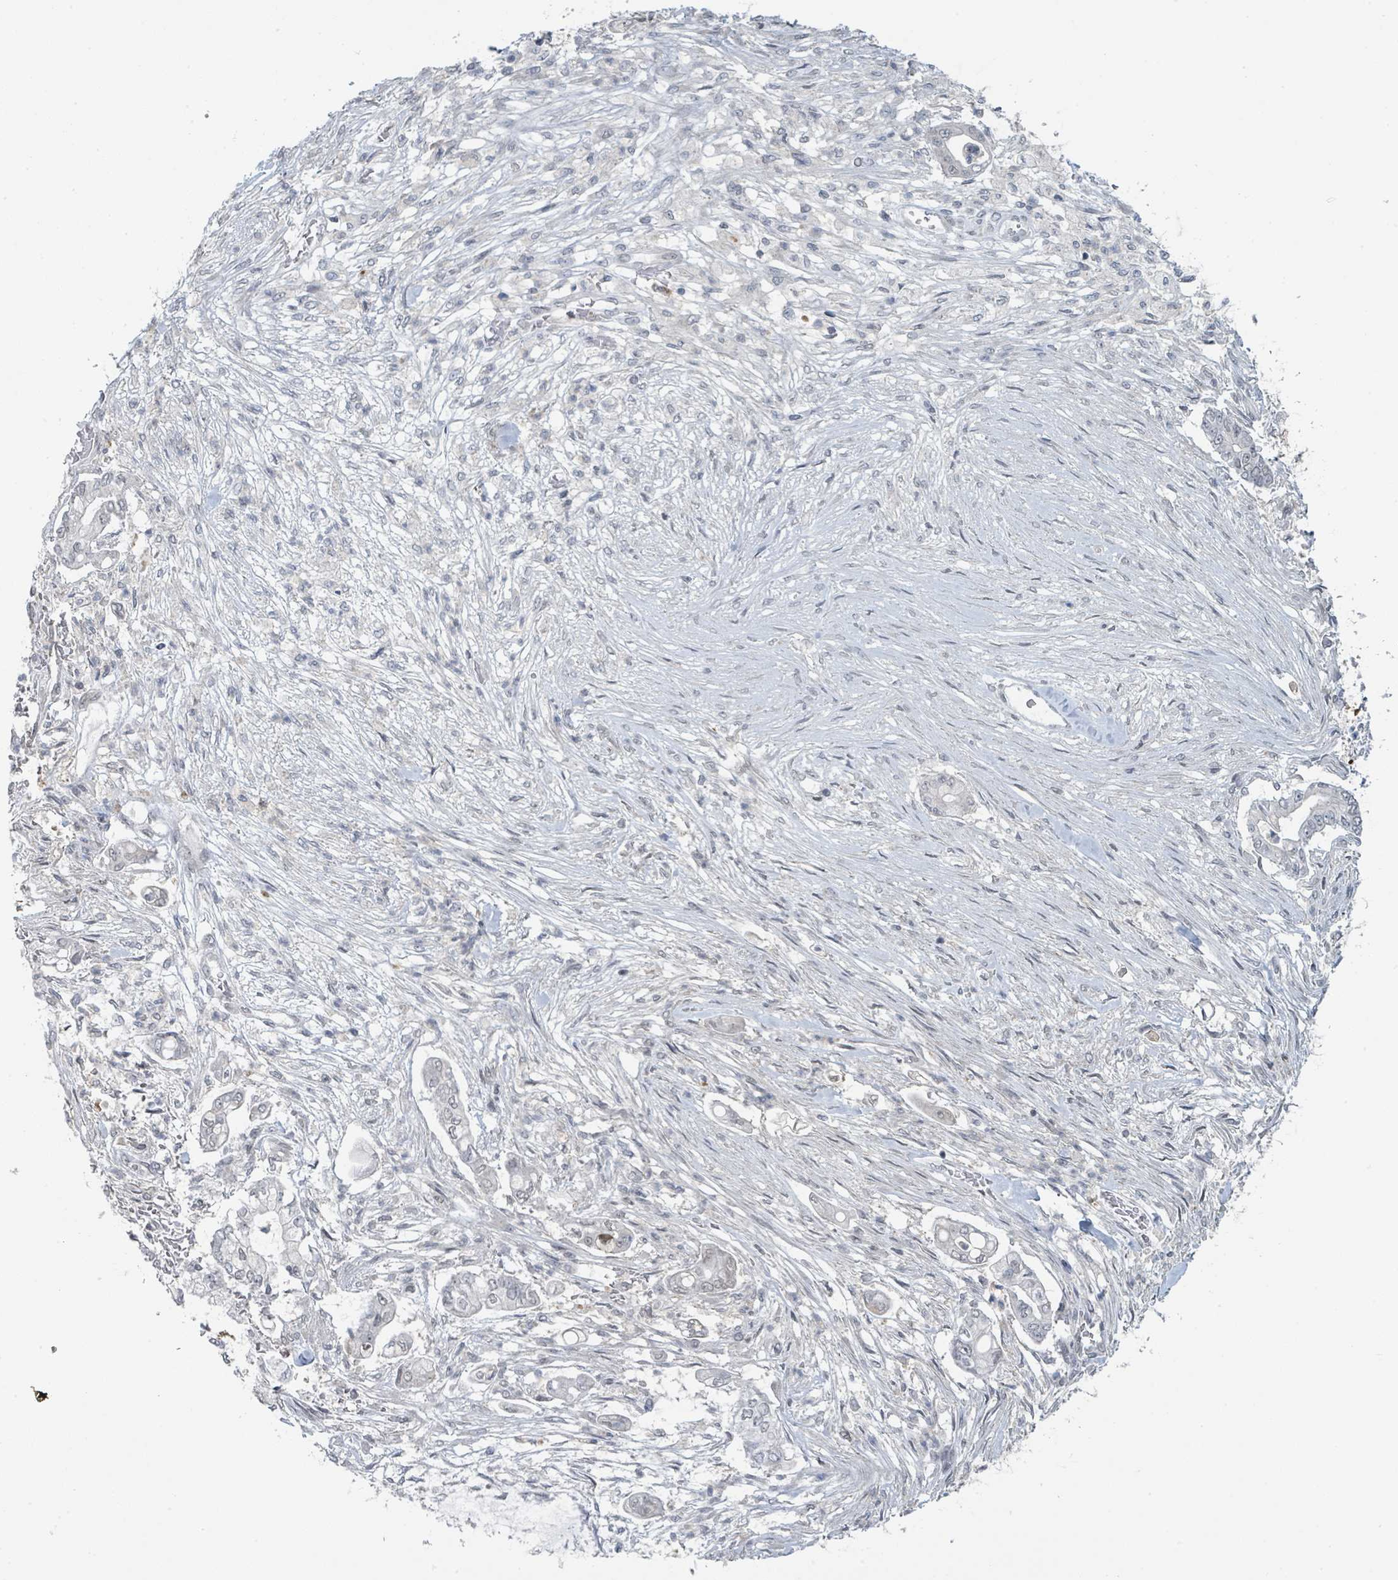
{"staining": {"intensity": "weak", "quantity": "<25%", "location": "cytoplasmic/membranous"}, "tissue": "pancreatic cancer", "cell_type": "Tumor cells", "image_type": "cancer", "snomed": [{"axis": "morphology", "description": "Adenocarcinoma, NOS"}, {"axis": "topography", "description": "Pancreas"}], "caption": "Protein analysis of adenocarcinoma (pancreatic) displays no significant positivity in tumor cells.", "gene": "ANKRD55", "patient": {"sex": "female", "age": 69}}